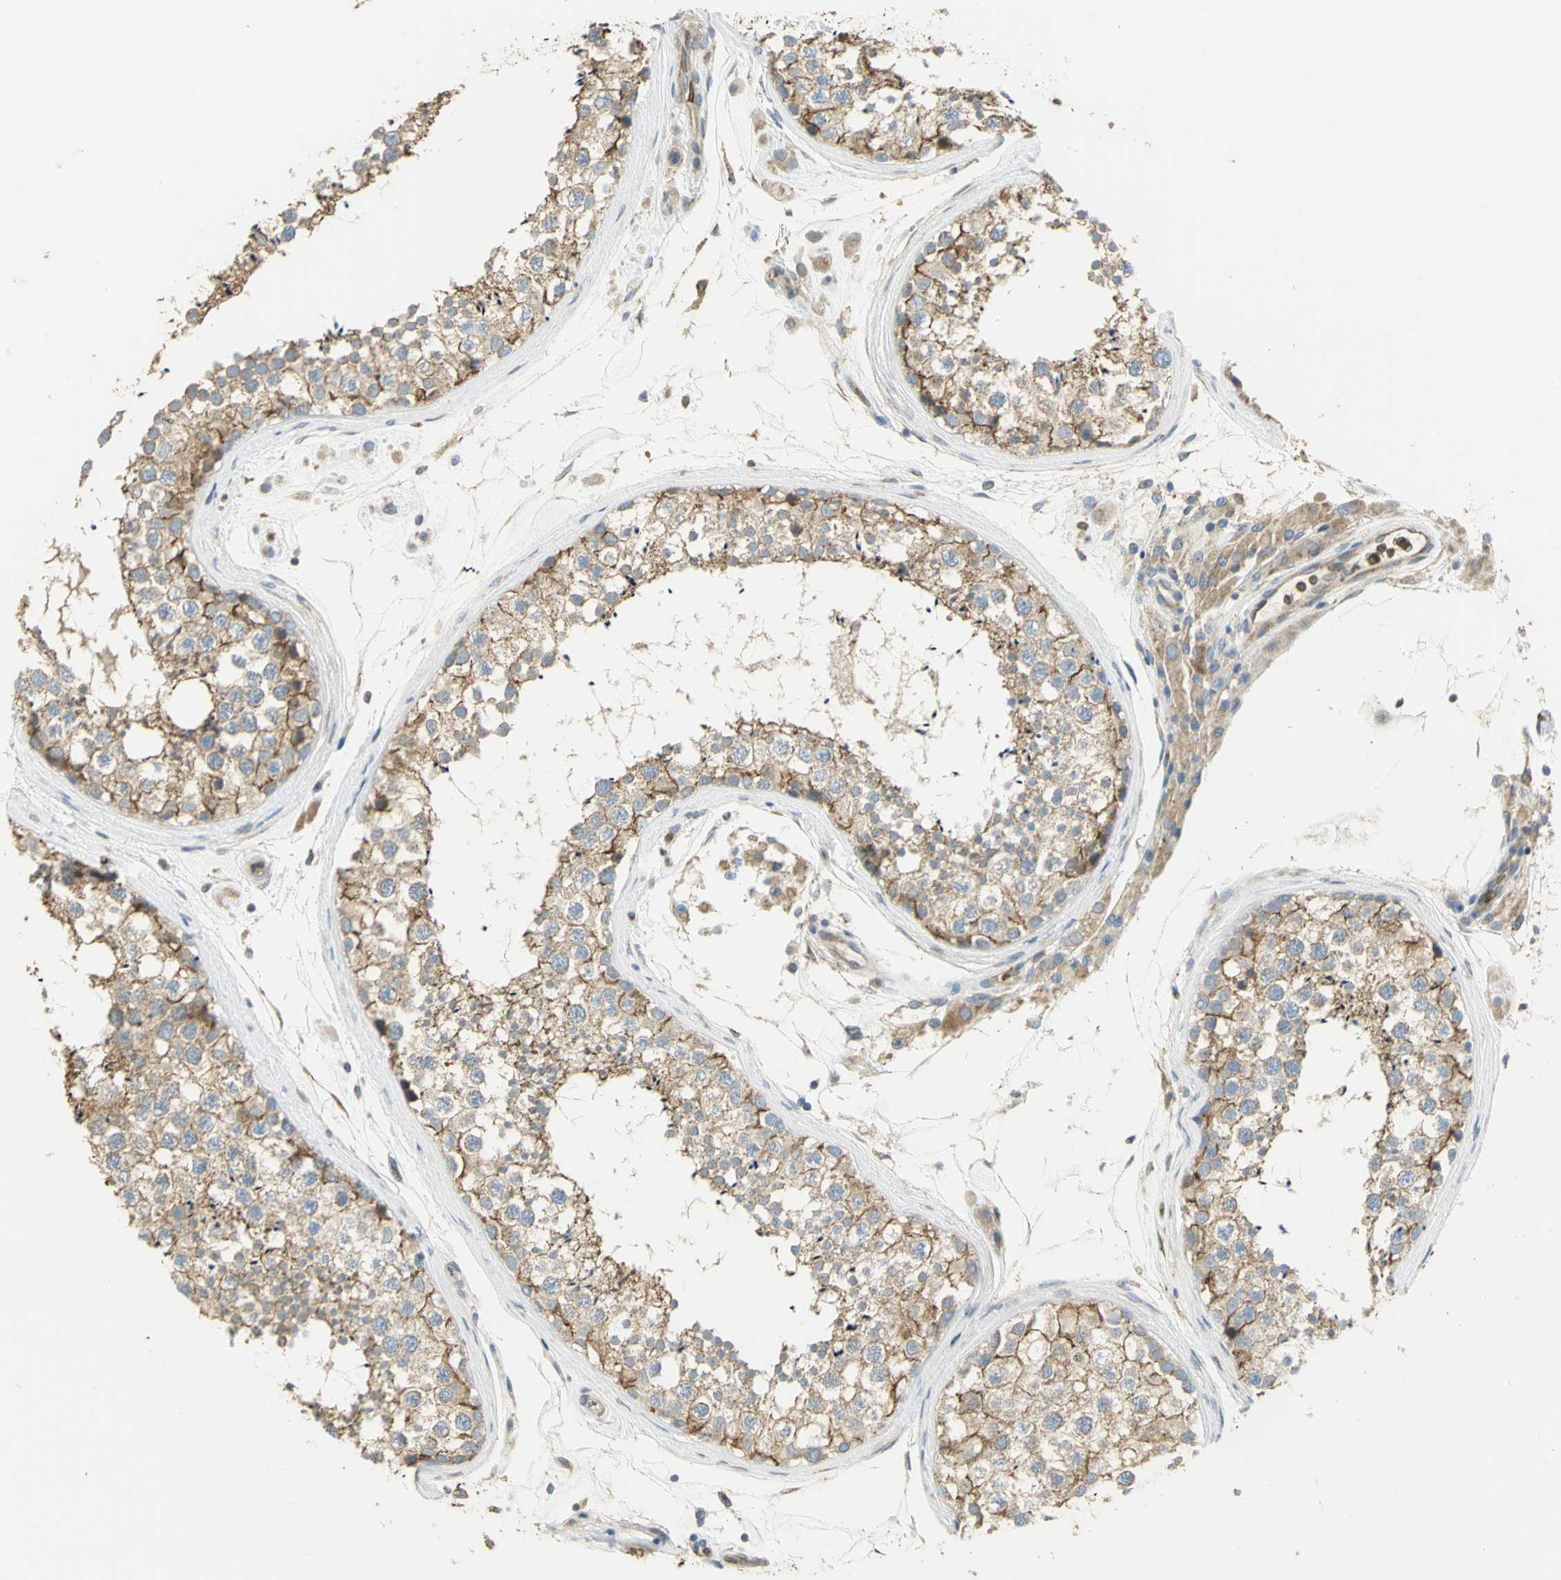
{"staining": {"intensity": "moderate", "quantity": ">75%", "location": "cytoplasmic/membranous"}, "tissue": "testis", "cell_type": "Cells in seminiferous ducts", "image_type": "normal", "snomed": [{"axis": "morphology", "description": "Normal tissue, NOS"}, {"axis": "topography", "description": "Testis"}], "caption": "A micrograph of testis stained for a protein reveals moderate cytoplasmic/membranous brown staining in cells in seminiferous ducts. (Stains: DAB in brown, nuclei in blue, Microscopy: brightfield microscopy at high magnification).", "gene": "ANK1", "patient": {"sex": "male", "age": 46}}